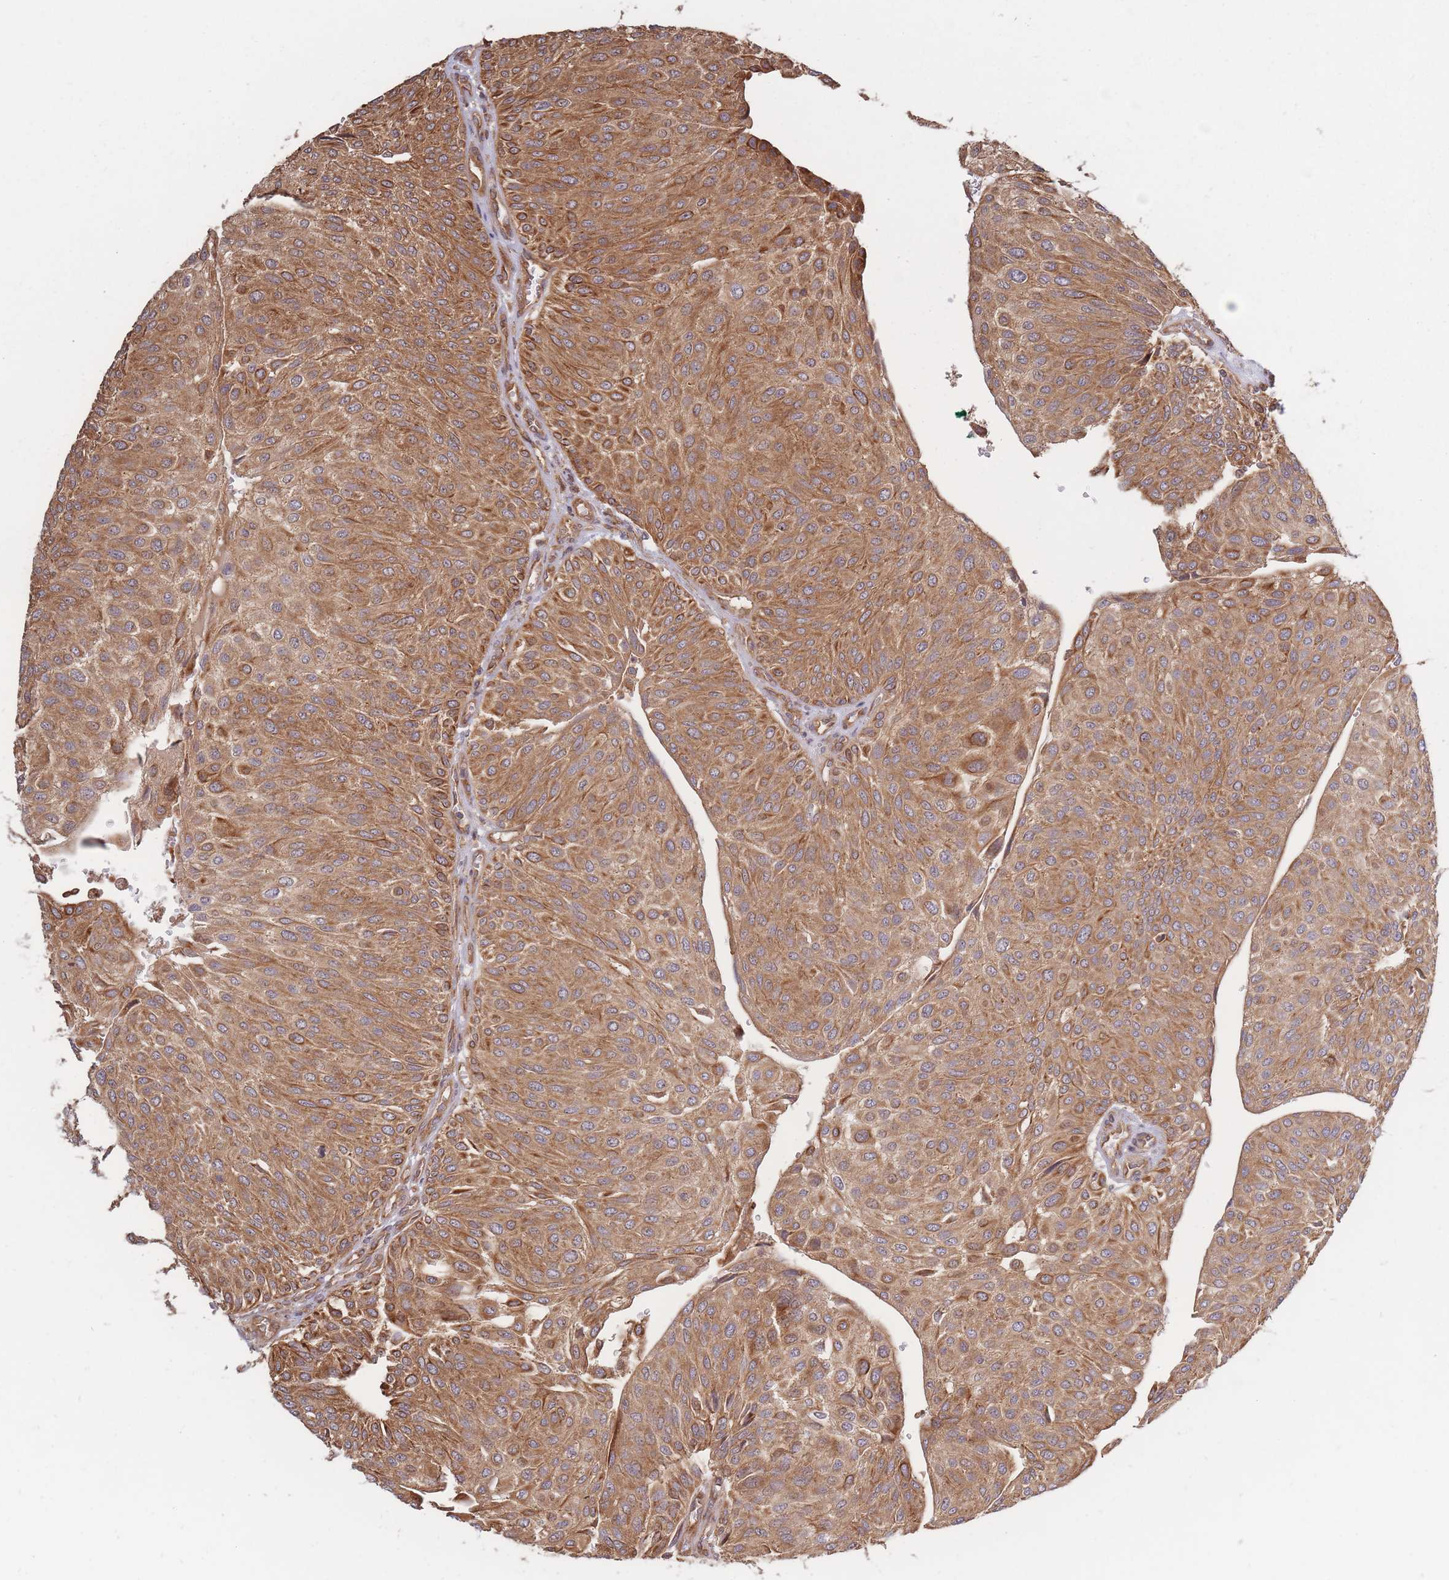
{"staining": {"intensity": "moderate", "quantity": ">75%", "location": "cytoplasmic/membranous"}, "tissue": "urothelial cancer", "cell_type": "Tumor cells", "image_type": "cancer", "snomed": [{"axis": "morphology", "description": "Urothelial carcinoma, NOS"}, {"axis": "topography", "description": "Urinary bladder"}], "caption": "The immunohistochemical stain highlights moderate cytoplasmic/membranous positivity in tumor cells of transitional cell carcinoma tissue. Nuclei are stained in blue.", "gene": "RASSF2", "patient": {"sex": "male", "age": 67}}